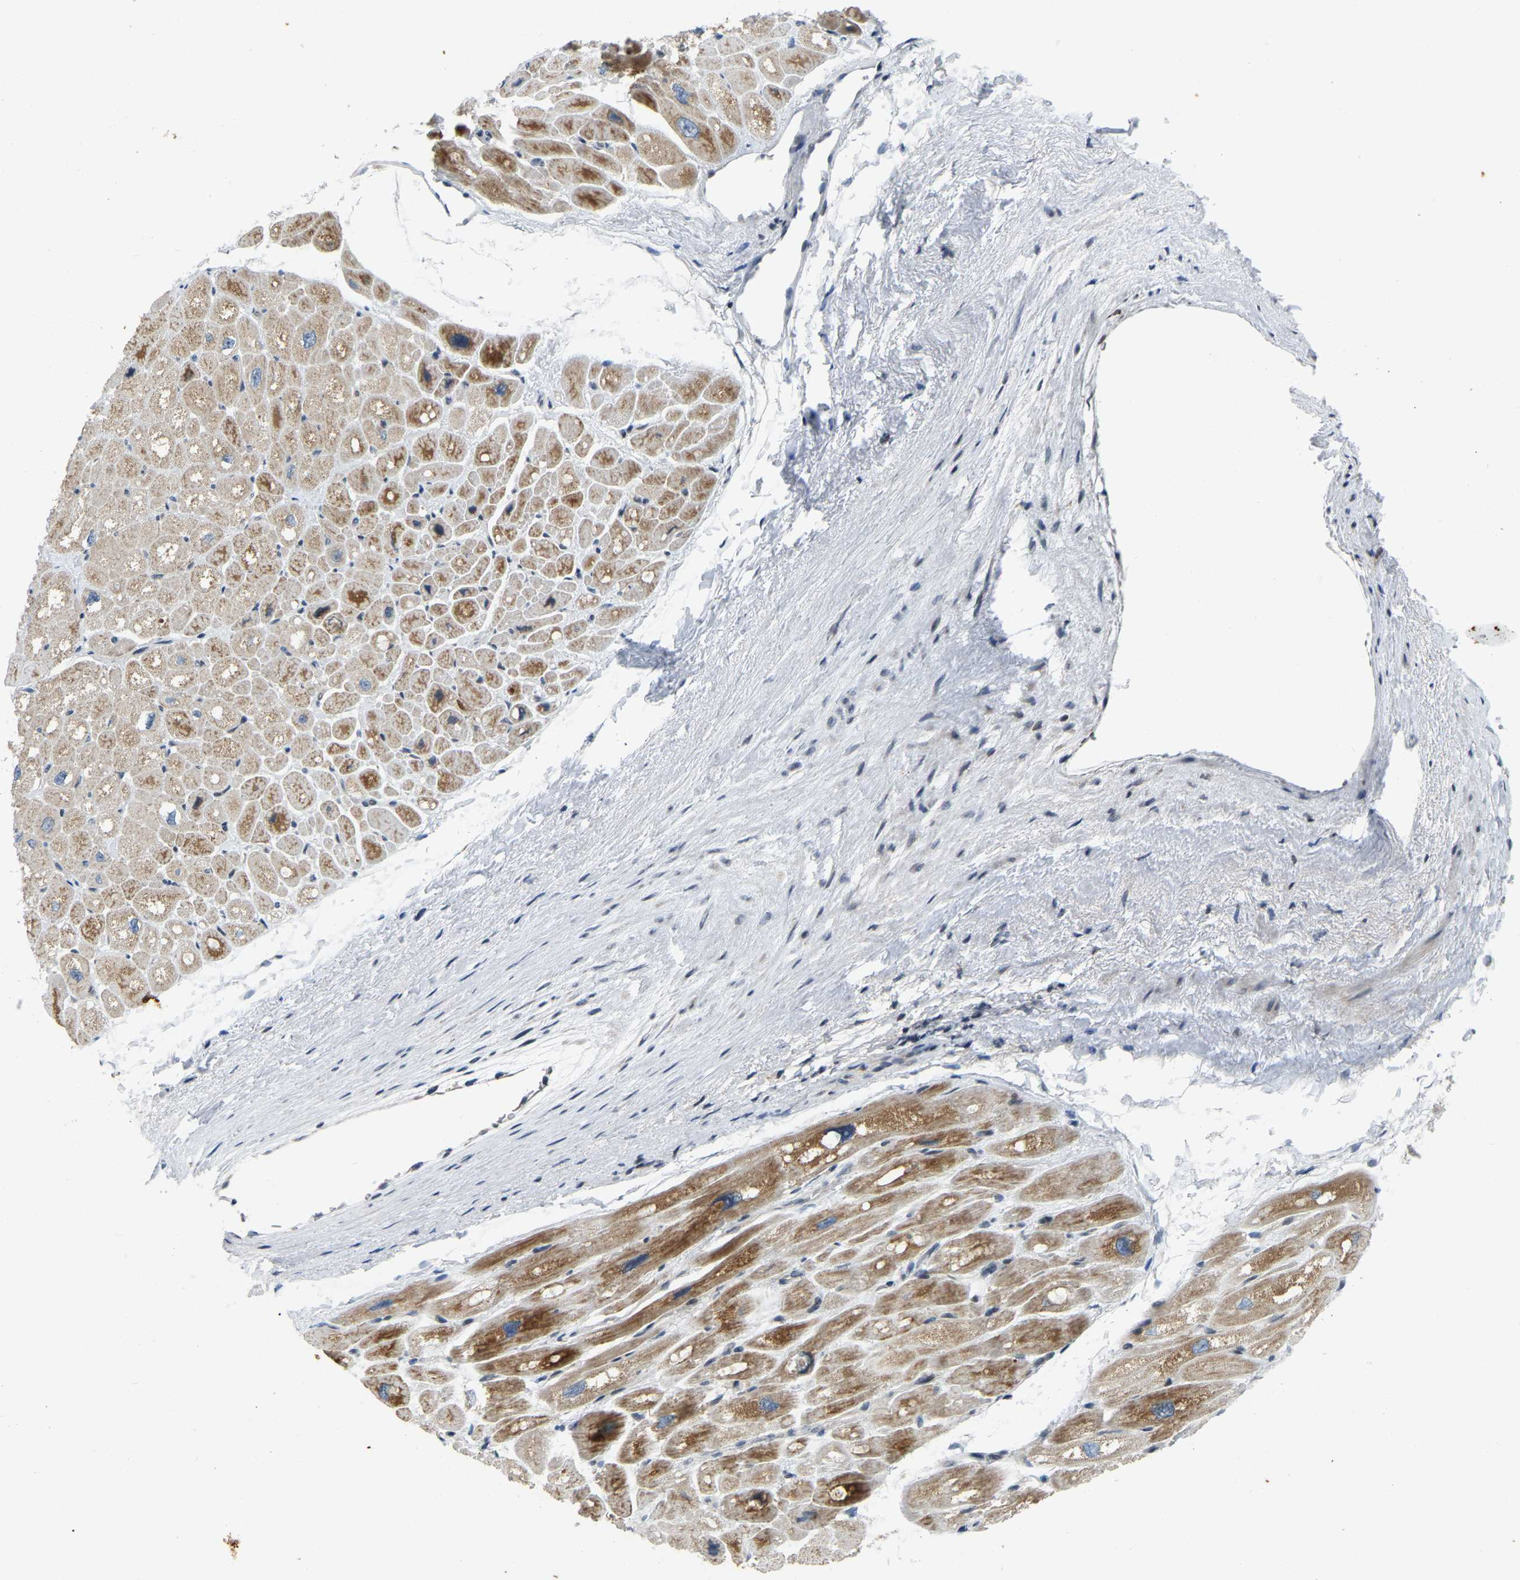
{"staining": {"intensity": "moderate", "quantity": ">75%", "location": "cytoplasmic/membranous"}, "tissue": "heart muscle", "cell_type": "Cardiomyocytes", "image_type": "normal", "snomed": [{"axis": "morphology", "description": "Normal tissue, NOS"}, {"axis": "topography", "description": "Heart"}], "caption": "Cardiomyocytes exhibit medium levels of moderate cytoplasmic/membranous staining in about >75% of cells in normal human heart muscle. Immunohistochemistry stains the protein of interest in brown and the nuclei are stained blue.", "gene": "ENSG00000283765", "patient": {"sex": "male", "age": 49}}